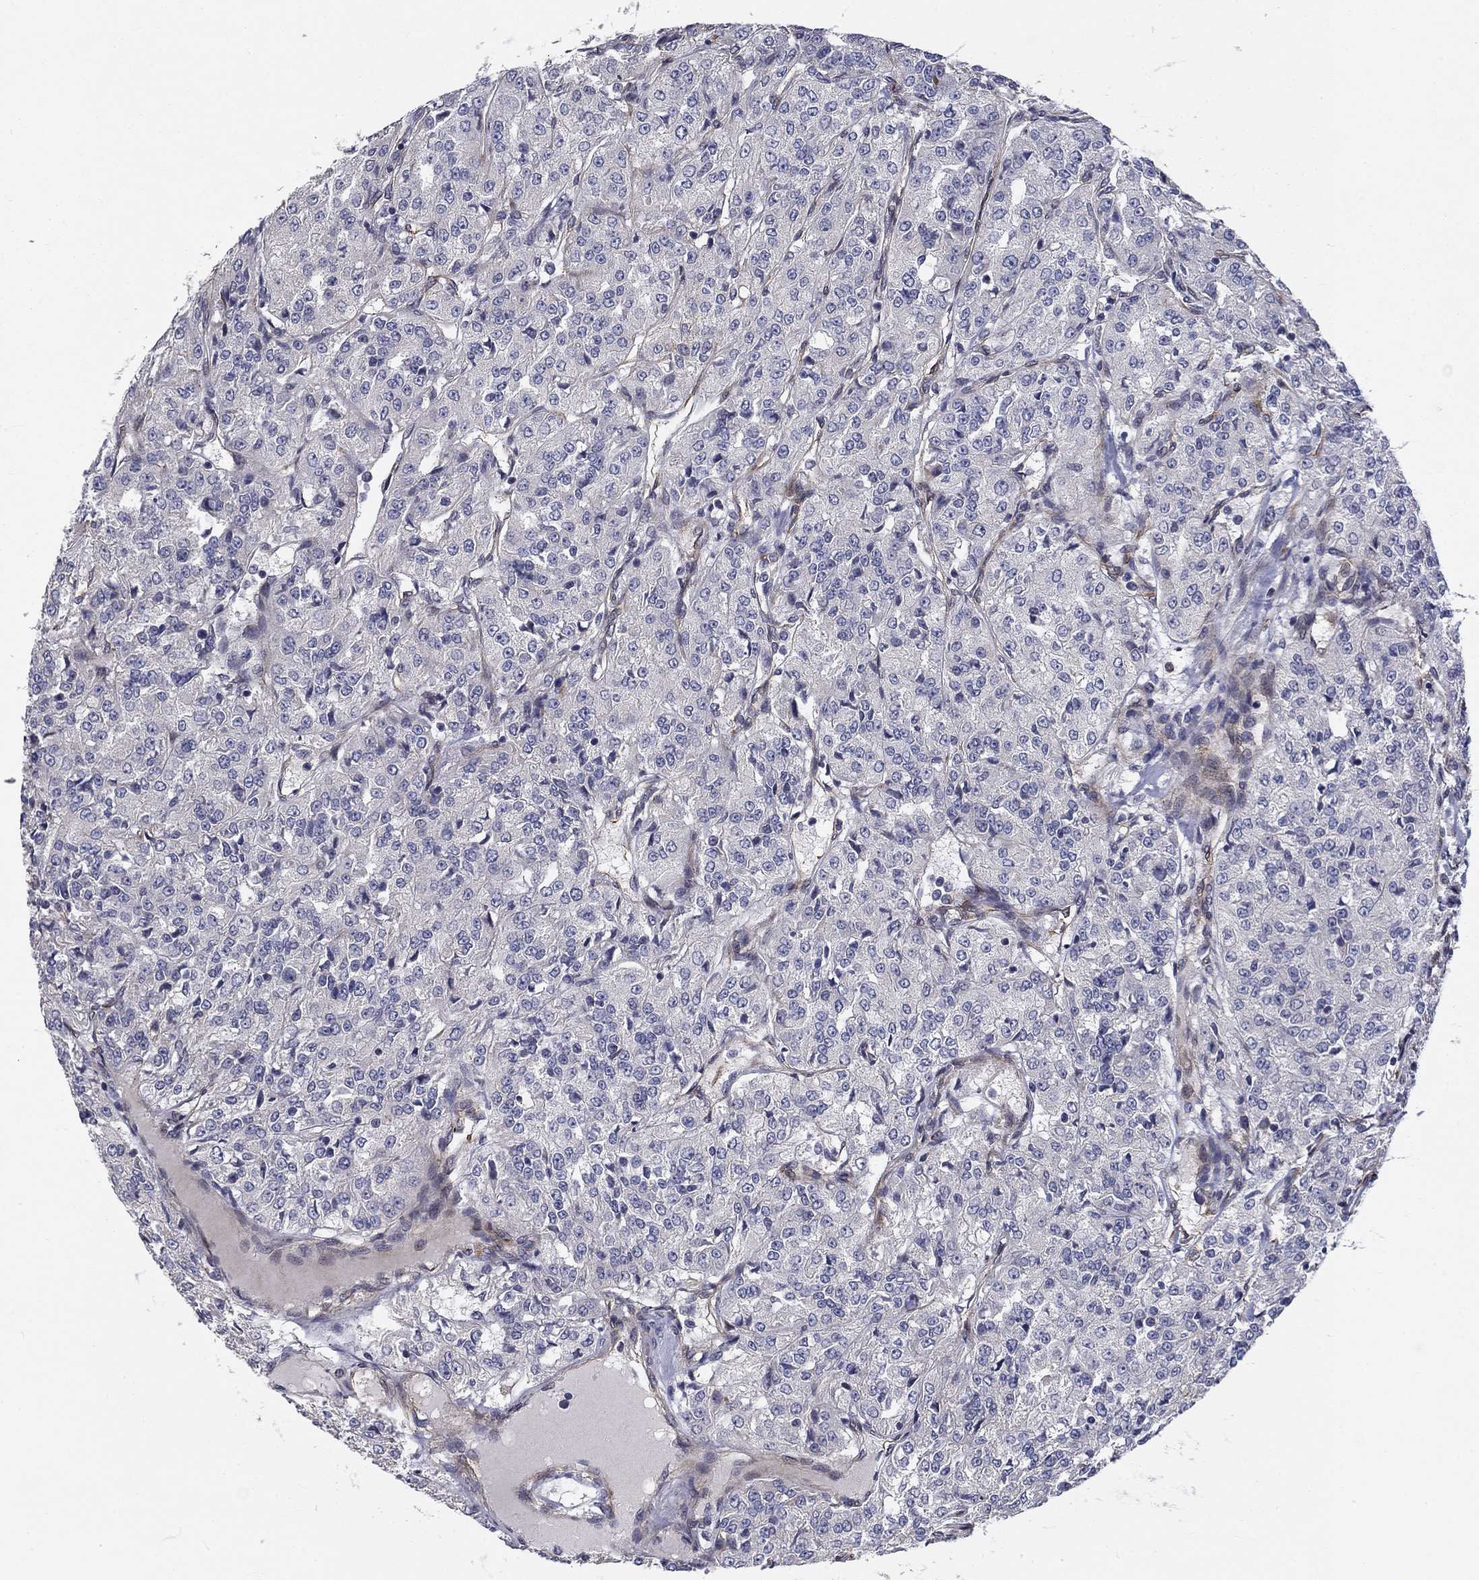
{"staining": {"intensity": "negative", "quantity": "none", "location": "none"}, "tissue": "renal cancer", "cell_type": "Tumor cells", "image_type": "cancer", "snomed": [{"axis": "morphology", "description": "Adenocarcinoma, NOS"}, {"axis": "topography", "description": "Kidney"}], "caption": "Image shows no protein staining in tumor cells of renal adenocarcinoma tissue.", "gene": "SYNC", "patient": {"sex": "female", "age": 63}}